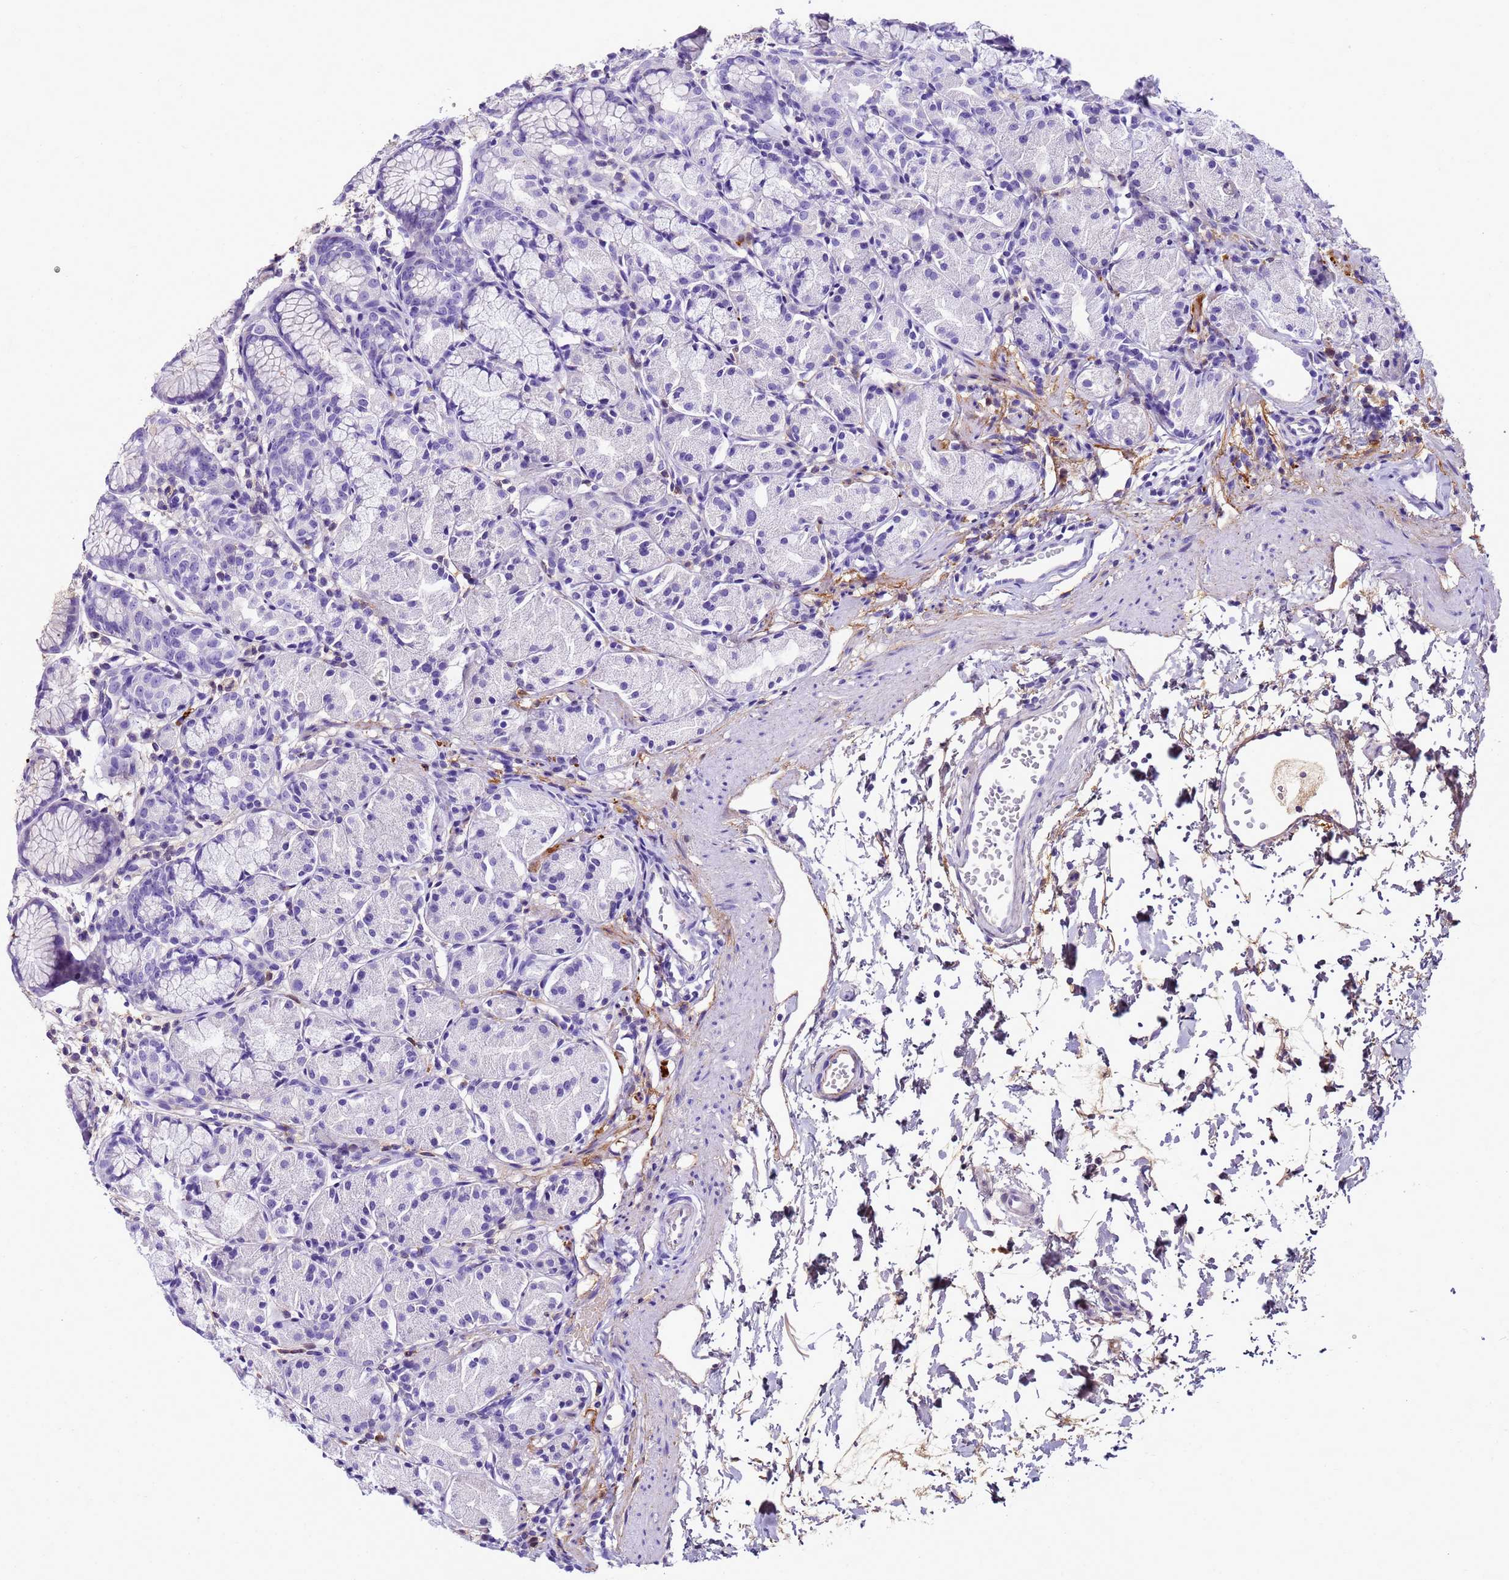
{"staining": {"intensity": "negative", "quantity": "none", "location": "none"}, "tissue": "stomach", "cell_type": "Glandular cells", "image_type": "normal", "snomed": [{"axis": "morphology", "description": "Normal tissue, NOS"}, {"axis": "topography", "description": "Stomach, upper"}], "caption": "The micrograph reveals no staining of glandular cells in normal stomach.", "gene": "CFHR1", "patient": {"sex": "male", "age": 47}}